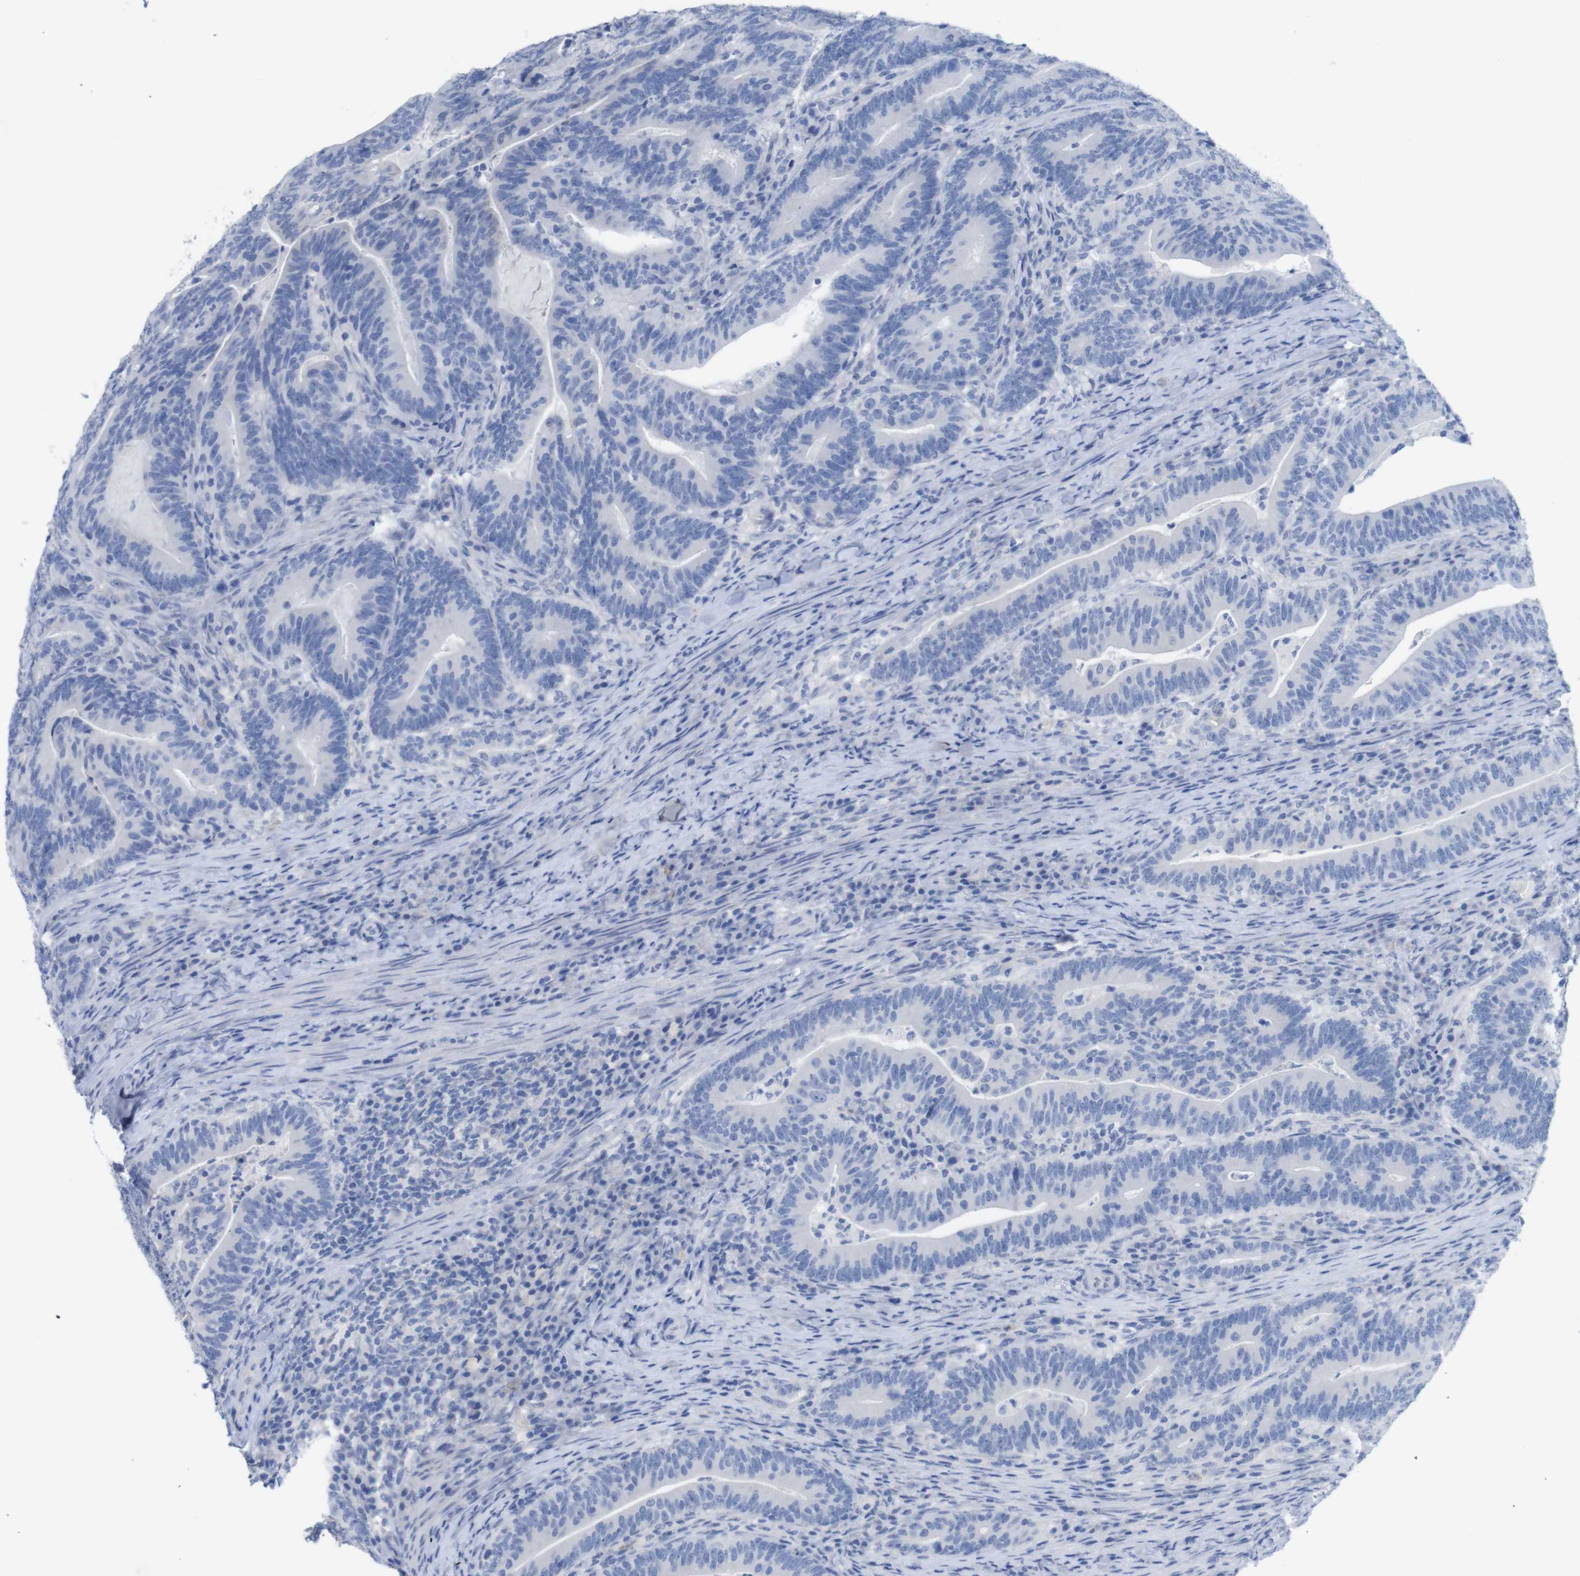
{"staining": {"intensity": "negative", "quantity": "none", "location": "none"}, "tissue": "colorectal cancer", "cell_type": "Tumor cells", "image_type": "cancer", "snomed": [{"axis": "morphology", "description": "Normal tissue, NOS"}, {"axis": "morphology", "description": "Adenocarcinoma, NOS"}, {"axis": "topography", "description": "Colon"}], "caption": "Immunohistochemical staining of colorectal cancer displays no significant staining in tumor cells.", "gene": "PNMA1", "patient": {"sex": "female", "age": 66}}